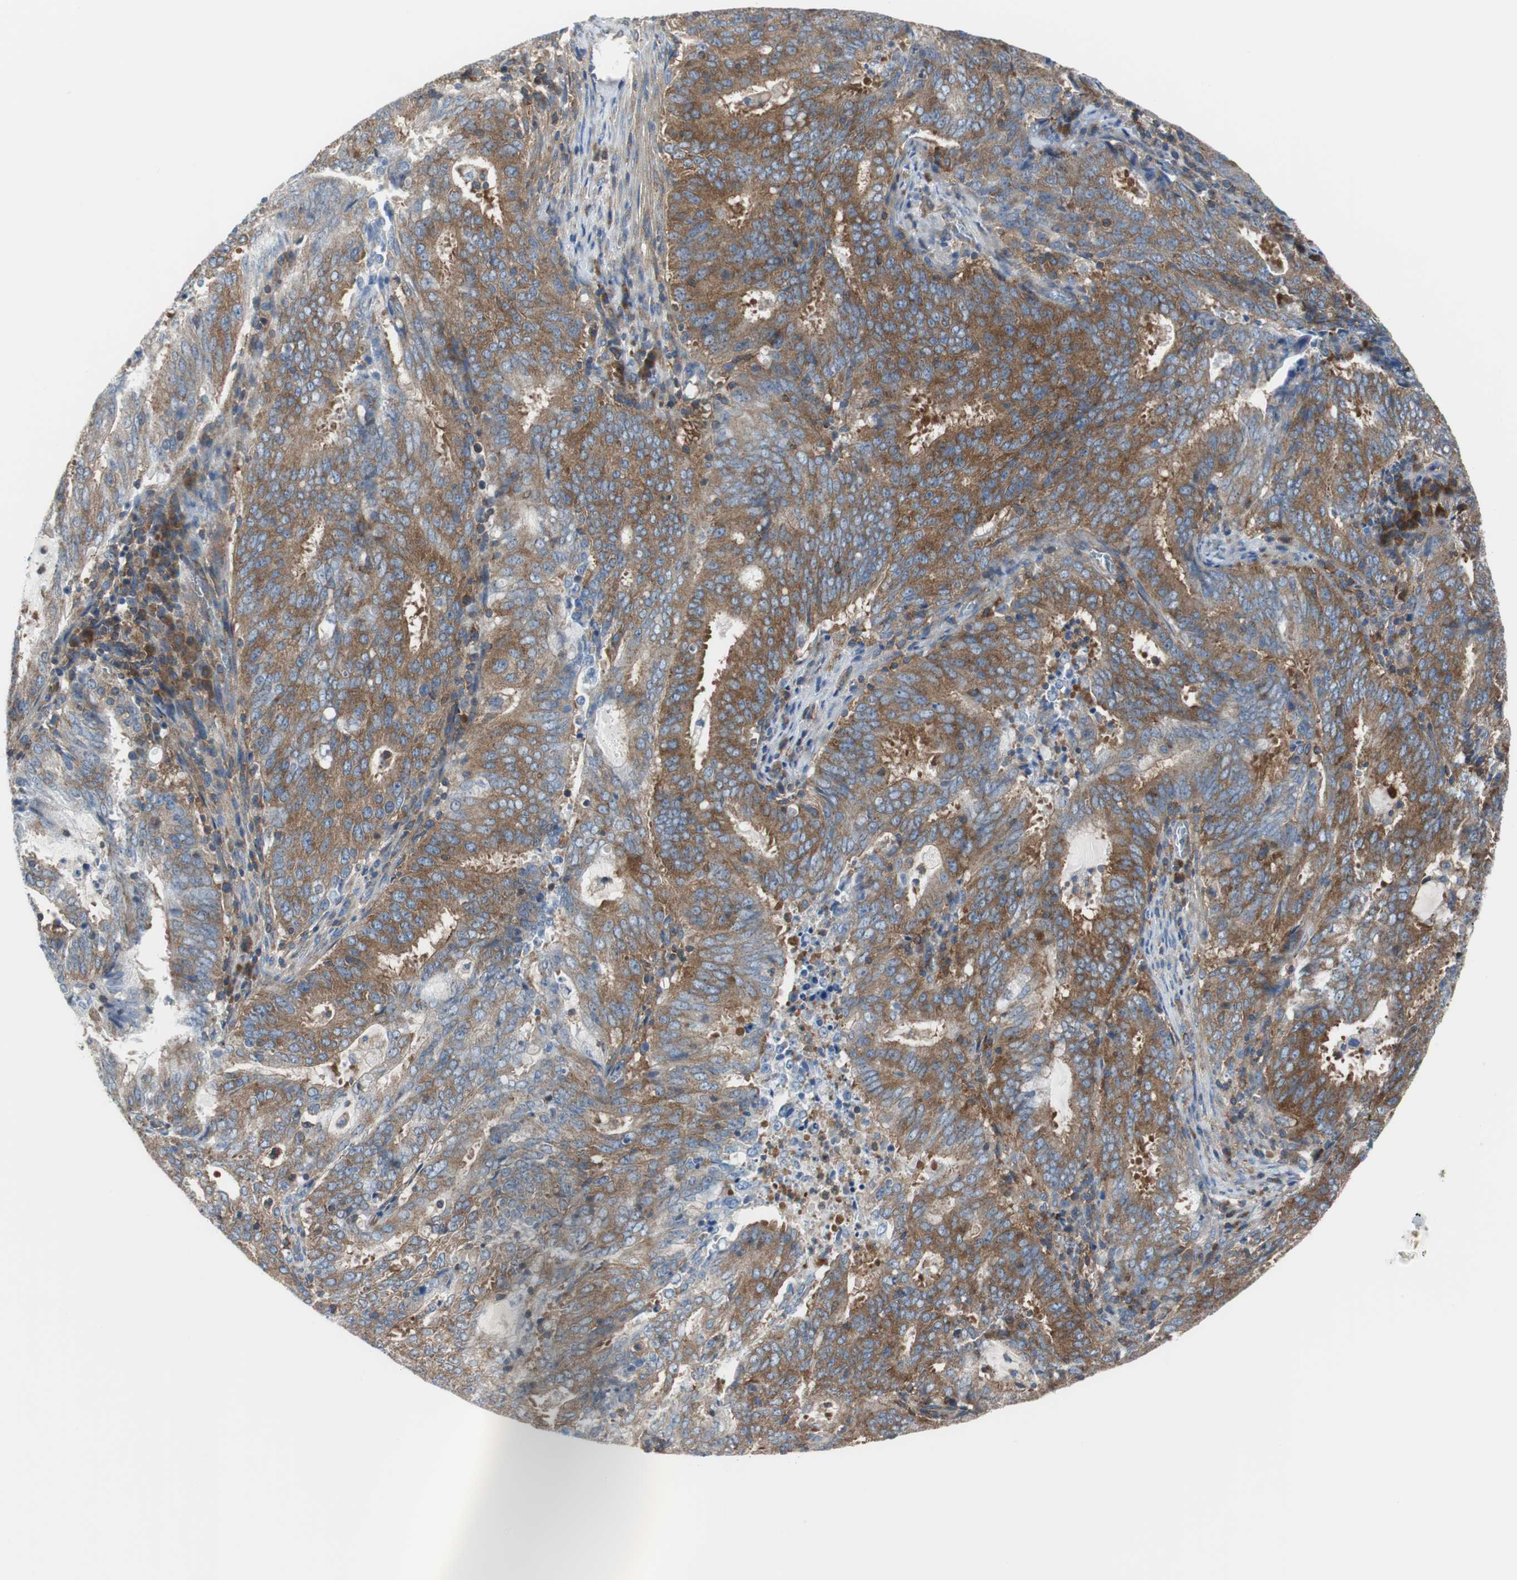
{"staining": {"intensity": "strong", "quantity": ">75%", "location": "cytoplasmic/membranous"}, "tissue": "cervical cancer", "cell_type": "Tumor cells", "image_type": "cancer", "snomed": [{"axis": "morphology", "description": "Adenocarcinoma, NOS"}, {"axis": "topography", "description": "Cervix"}], "caption": "Immunohistochemical staining of human cervical adenocarcinoma reveals high levels of strong cytoplasmic/membranous protein staining in approximately >75% of tumor cells.", "gene": "BRAF", "patient": {"sex": "female", "age": 44}}